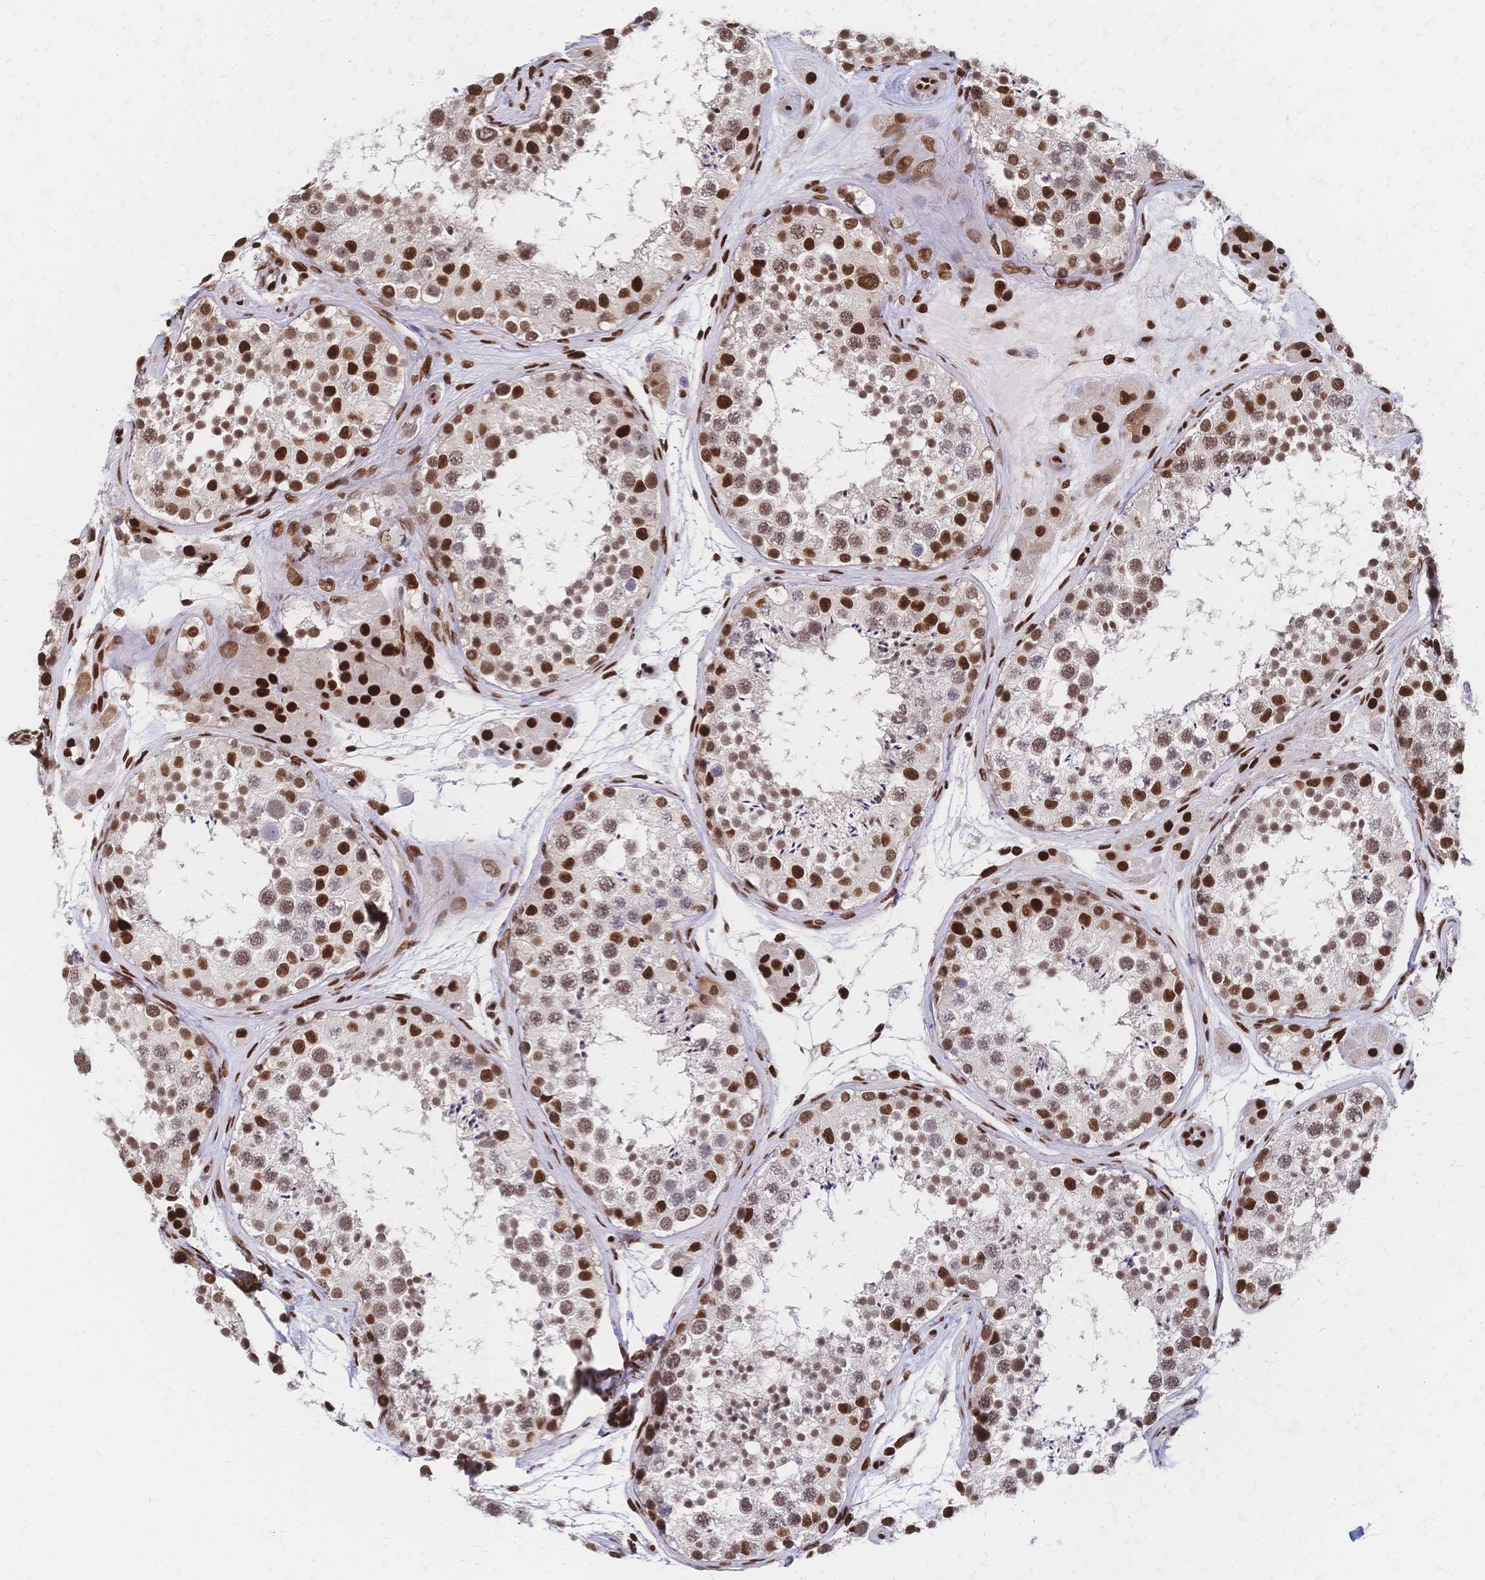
{"staining": {"intensity": "moderate", "quantity": ">75%", "location": "nuclear"}, "tissue": "testis", "cell_type": "Cells in seminiferous ducts", "image_type": "normal", "snomed": [{"axis": "morphology", "description": "Normal tissue, NOS"}, {"axis": "topography", "description": "Testis"}], "caption": "Immunohistochemistry of normal testis shows medium levels of moderate nuclear positivity in approximately >75% of cells in seminiferous ducts.", "gene": "HDGF", "patient": {"sex": "male", "age": 41}}